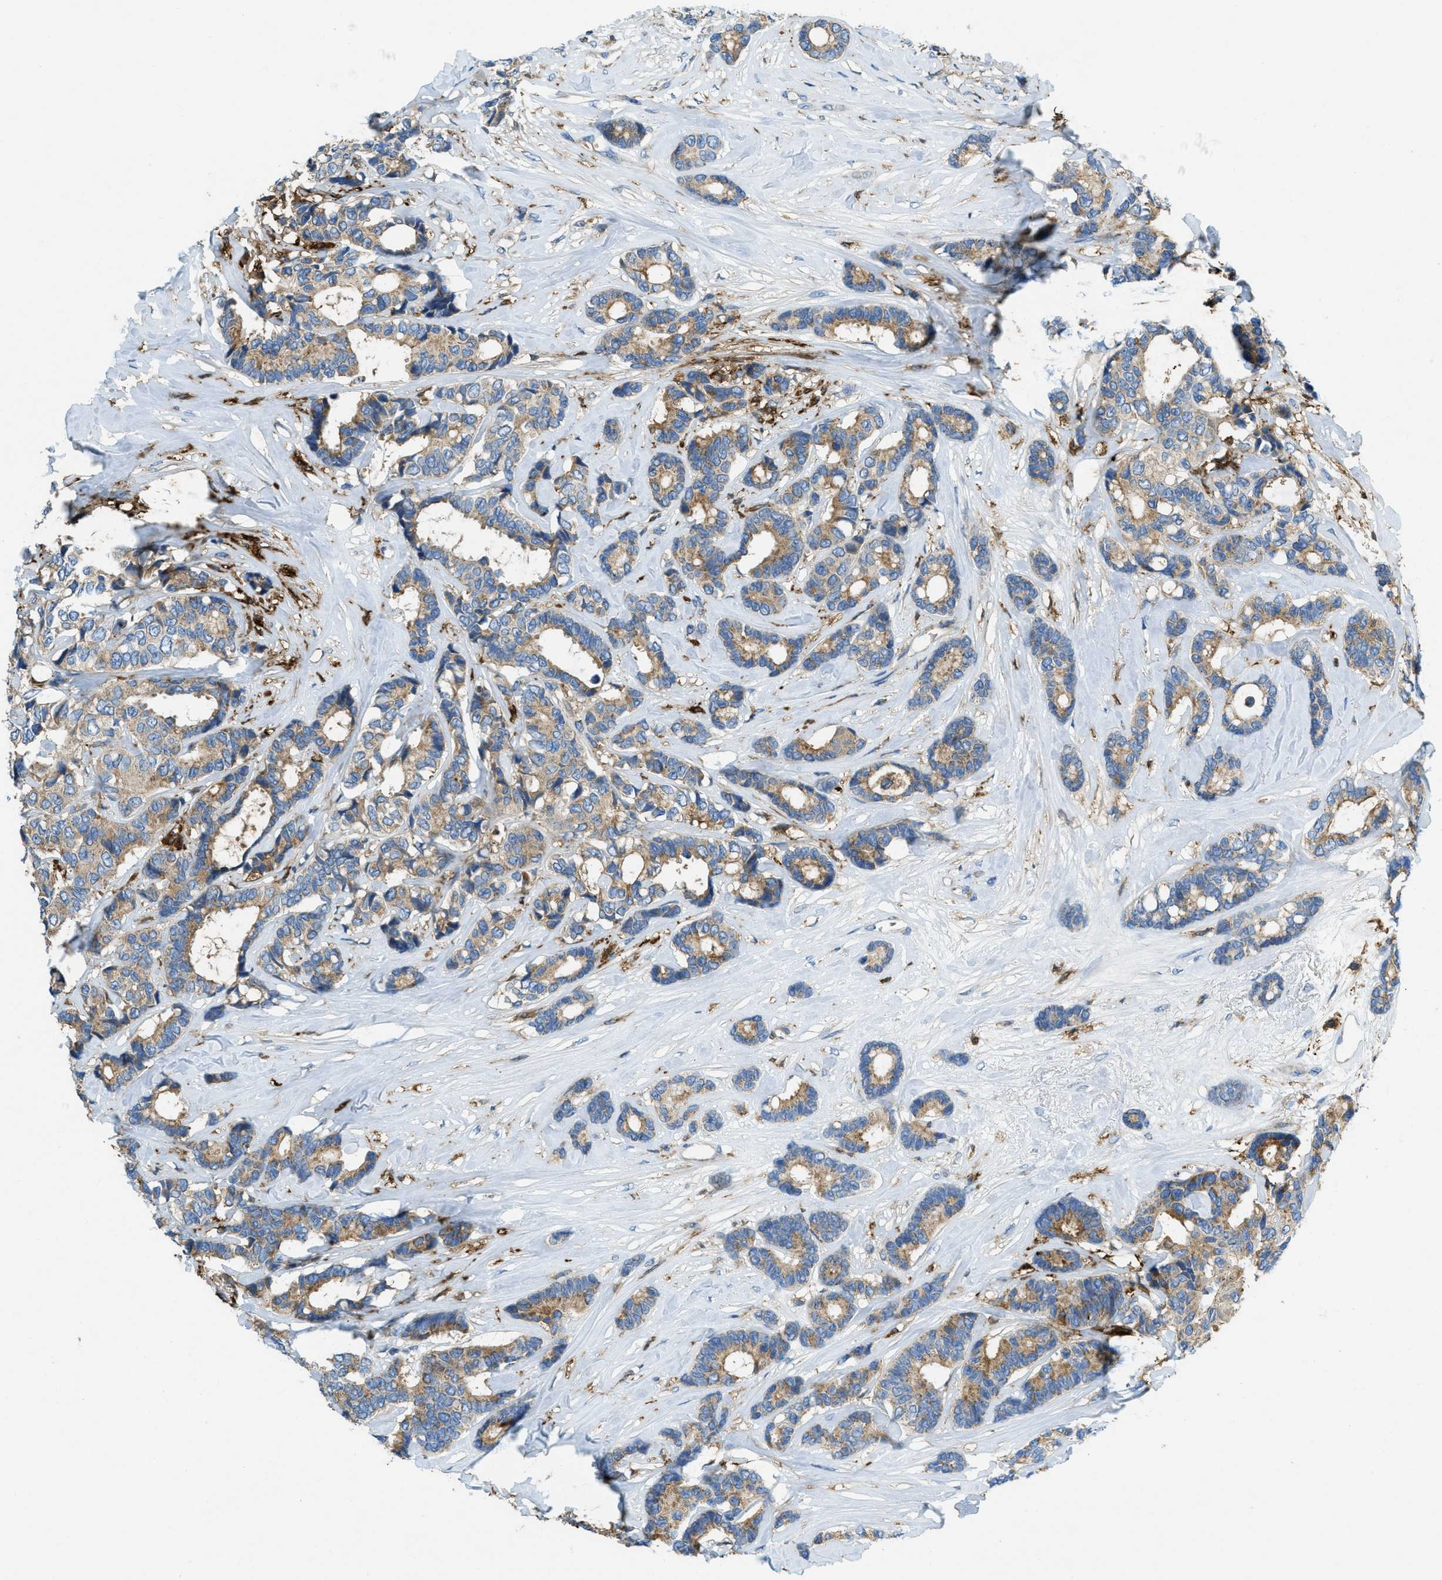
{"staining": {"intensity": "moderate", "quantity": ">75%", "location": "cytoplasmic/membranous"}, "tissue": "breast cancer", "cell_type": "Tumor cells", "image_type": "cancer", "snomed": [{"axis": "morphology", "description": "Duct carcinoma"}, {"axis": "topography", "description": "Breast"}], "caption": "DAB (3,3'-diaminobenzidine) immunohistochemical staining of human infiltrating ductal carcinoma (breast) reveals moderate cytoplasmic/membranous protein staining in approximately >75% of tumor cells.", "gene": "RFFL", "patient": {"sex": "female", "age": 87}}